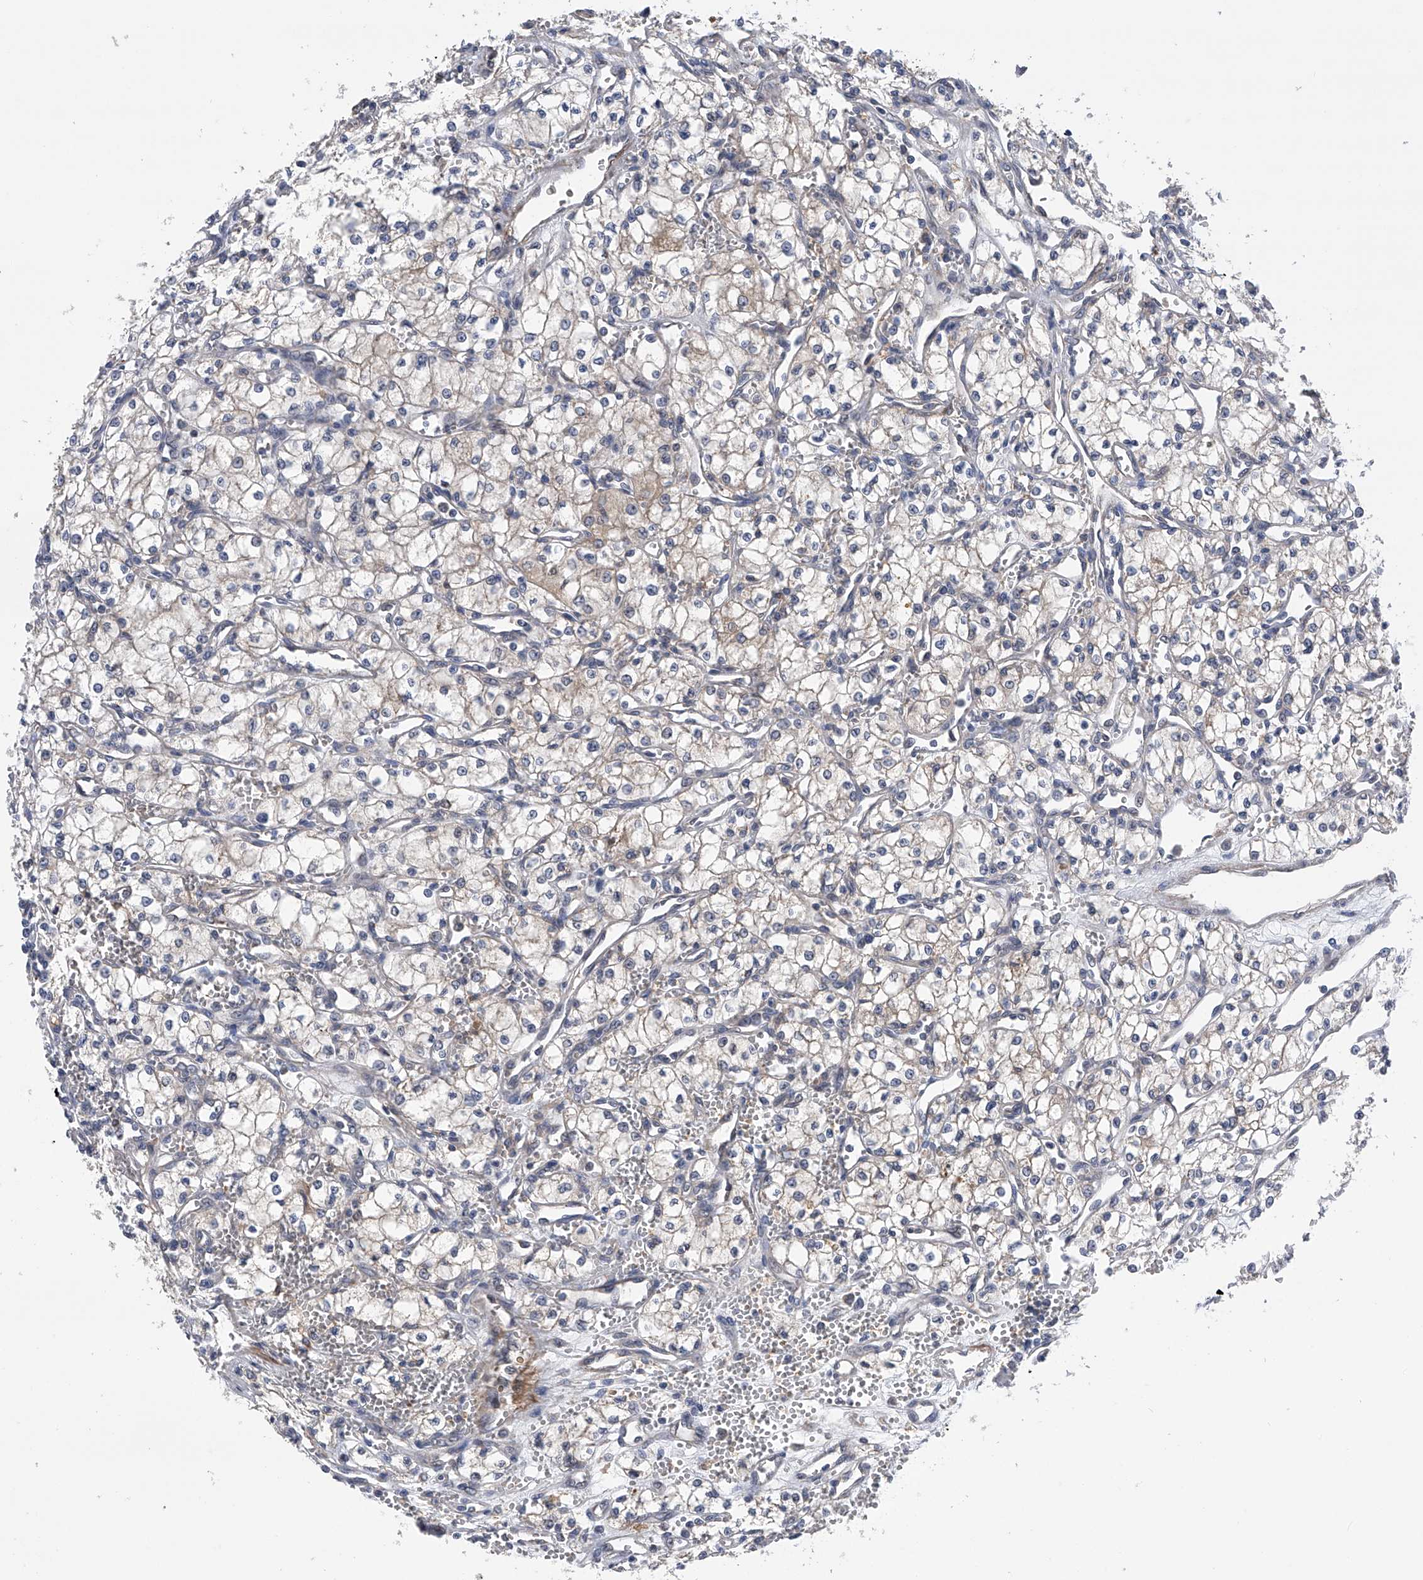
{"staining": {"intensity": "negative", "quantity": "none", "location": "none"}, "tissue": "renal cancer", "cell_type": "Tumor cells", "image_type": "cancer", "snomed": [{"axis": "morphology", "description": "Adenocarcinoma, NOS"}, {"axis": "topography", "description": "Kidney"}], "caption": "There is no significant positivity in tumor cells of renal cancer.", "gene": "SPOCK1", "patient": {"sex": "male", "age": 59}}